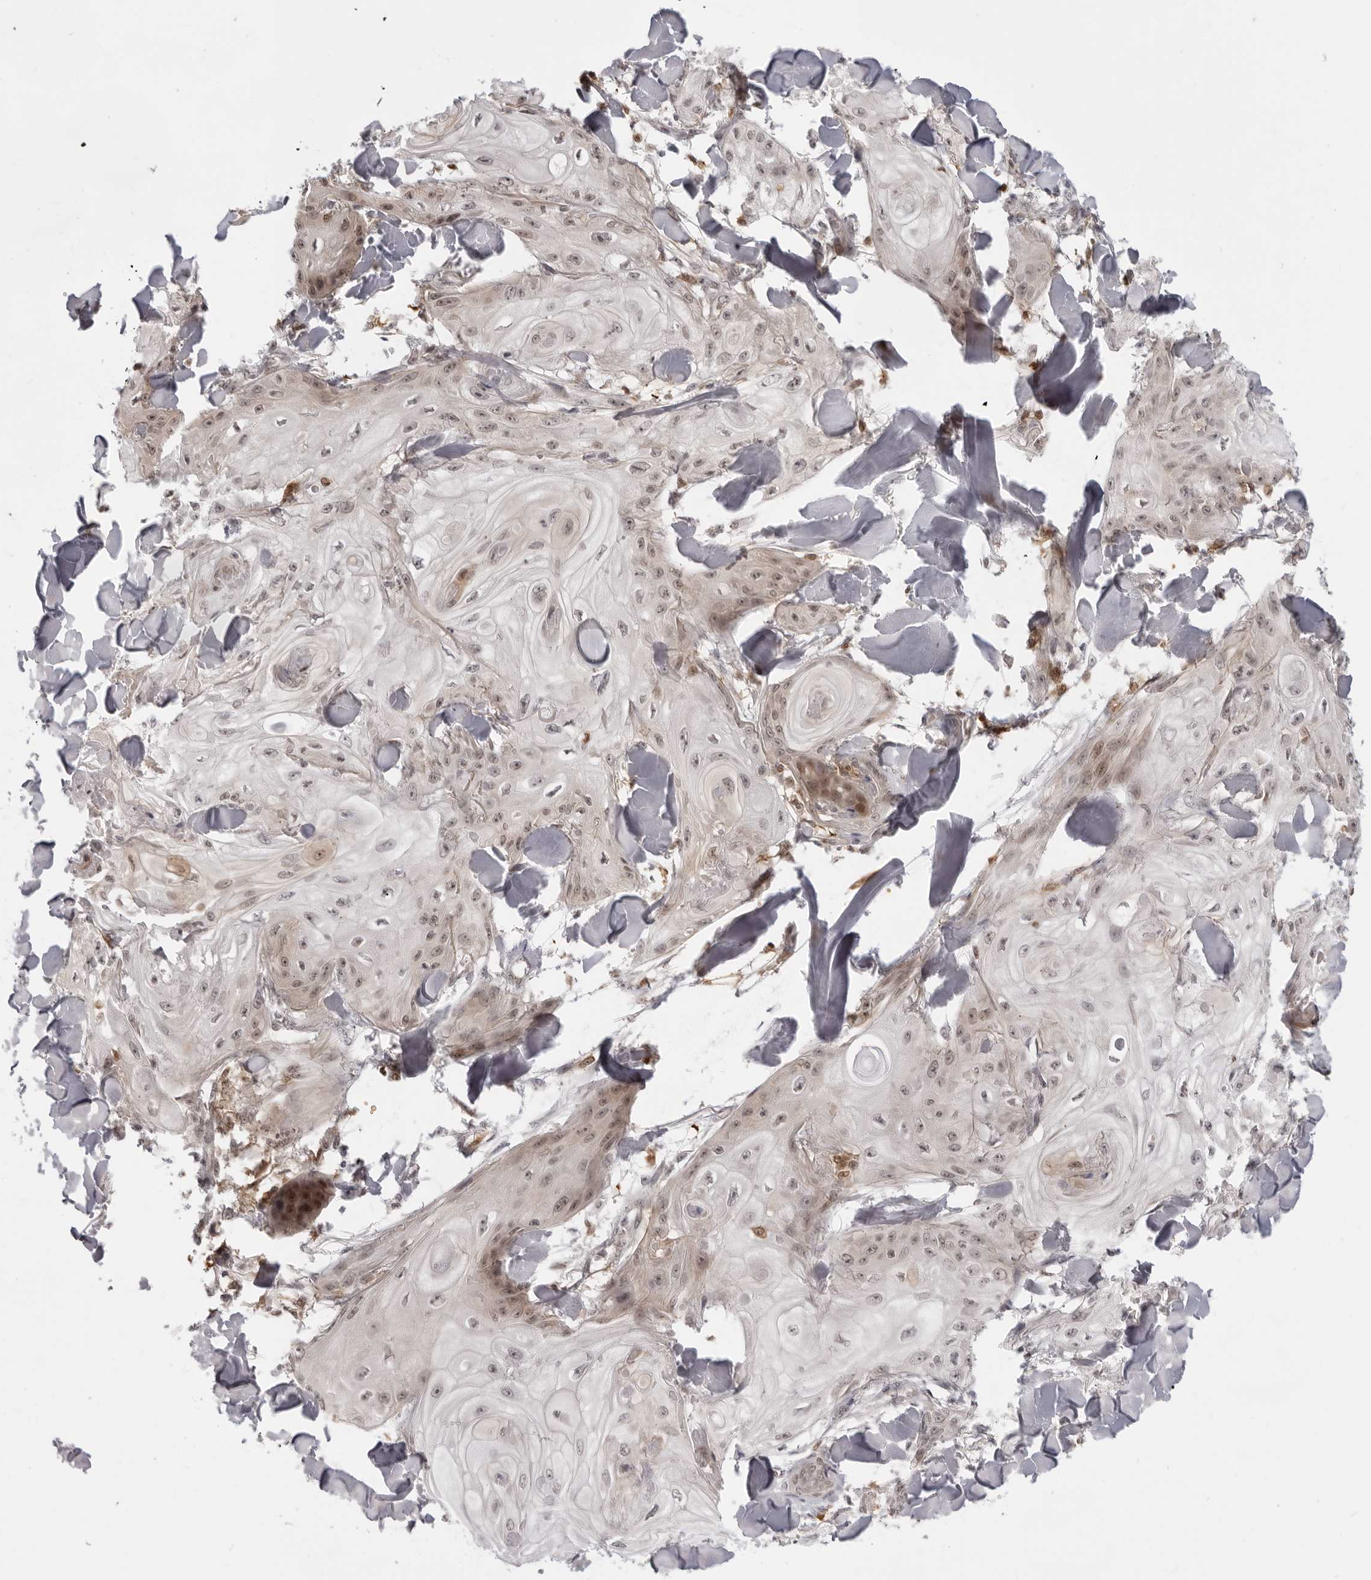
{"staining": {"intensity": "weak", "quantity": ">75%", "location": "nuclear"}, "tissue": "skin cancer", "cell_type": "Tumor cells", "image_type": "cancer", "snomed": [{"axis": "morphology", "description": "Squamous cell carcinoma, NOS"}, {"axis": "topography", "description": "Skin"}], "caption": "Protein analysis of skin squamous cell carcinoma tissue shows weak nuclear positivity in about >75% of tumor cells. (DAB IHC with brightfield microscopy, high magnification).", "gene": "SRGAP2", "patient": {"sex": "male", "age": 74}}